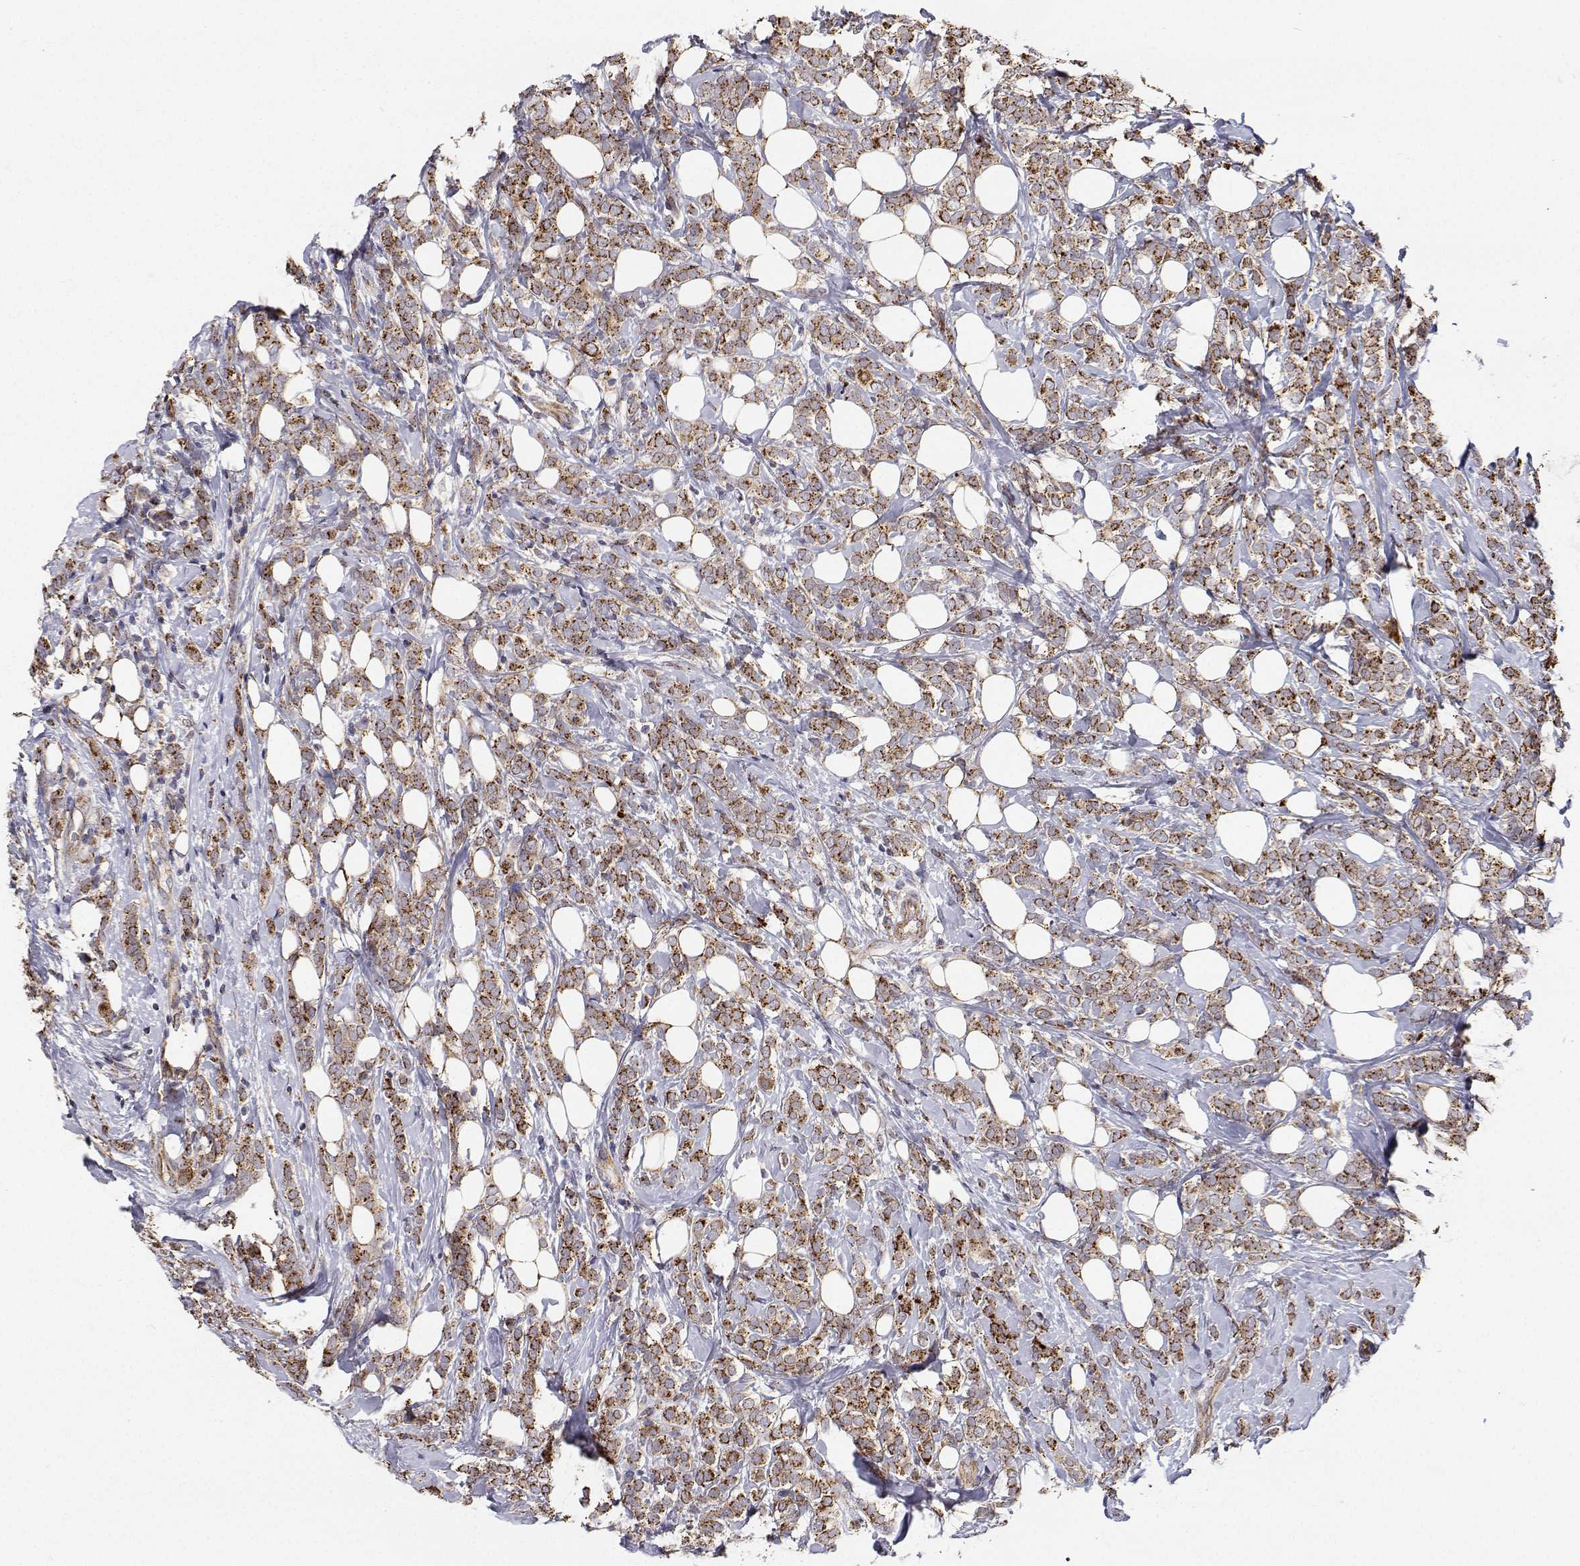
{"staining": {"intensity": "moderate", "quantity": ">75%", "location": "cytoplasmic/membranous"}, "tissue": "breast cancer", "cell_type": "Tumor cells", "image_type": "cancer", "snomed": [{"axis": "morphology", "description": "Lobular carcinoma"}, {"axis": "topography", "description": "Breast"}], "caption": "Human lobular carcinoma (breast) stained with a brown dye displays moderate cytoplasmic/membranous positive positivity in approximately >75% of tumor cells.", "gene": "SPICE1", "patient": {"sex": "female", "age": 49}}